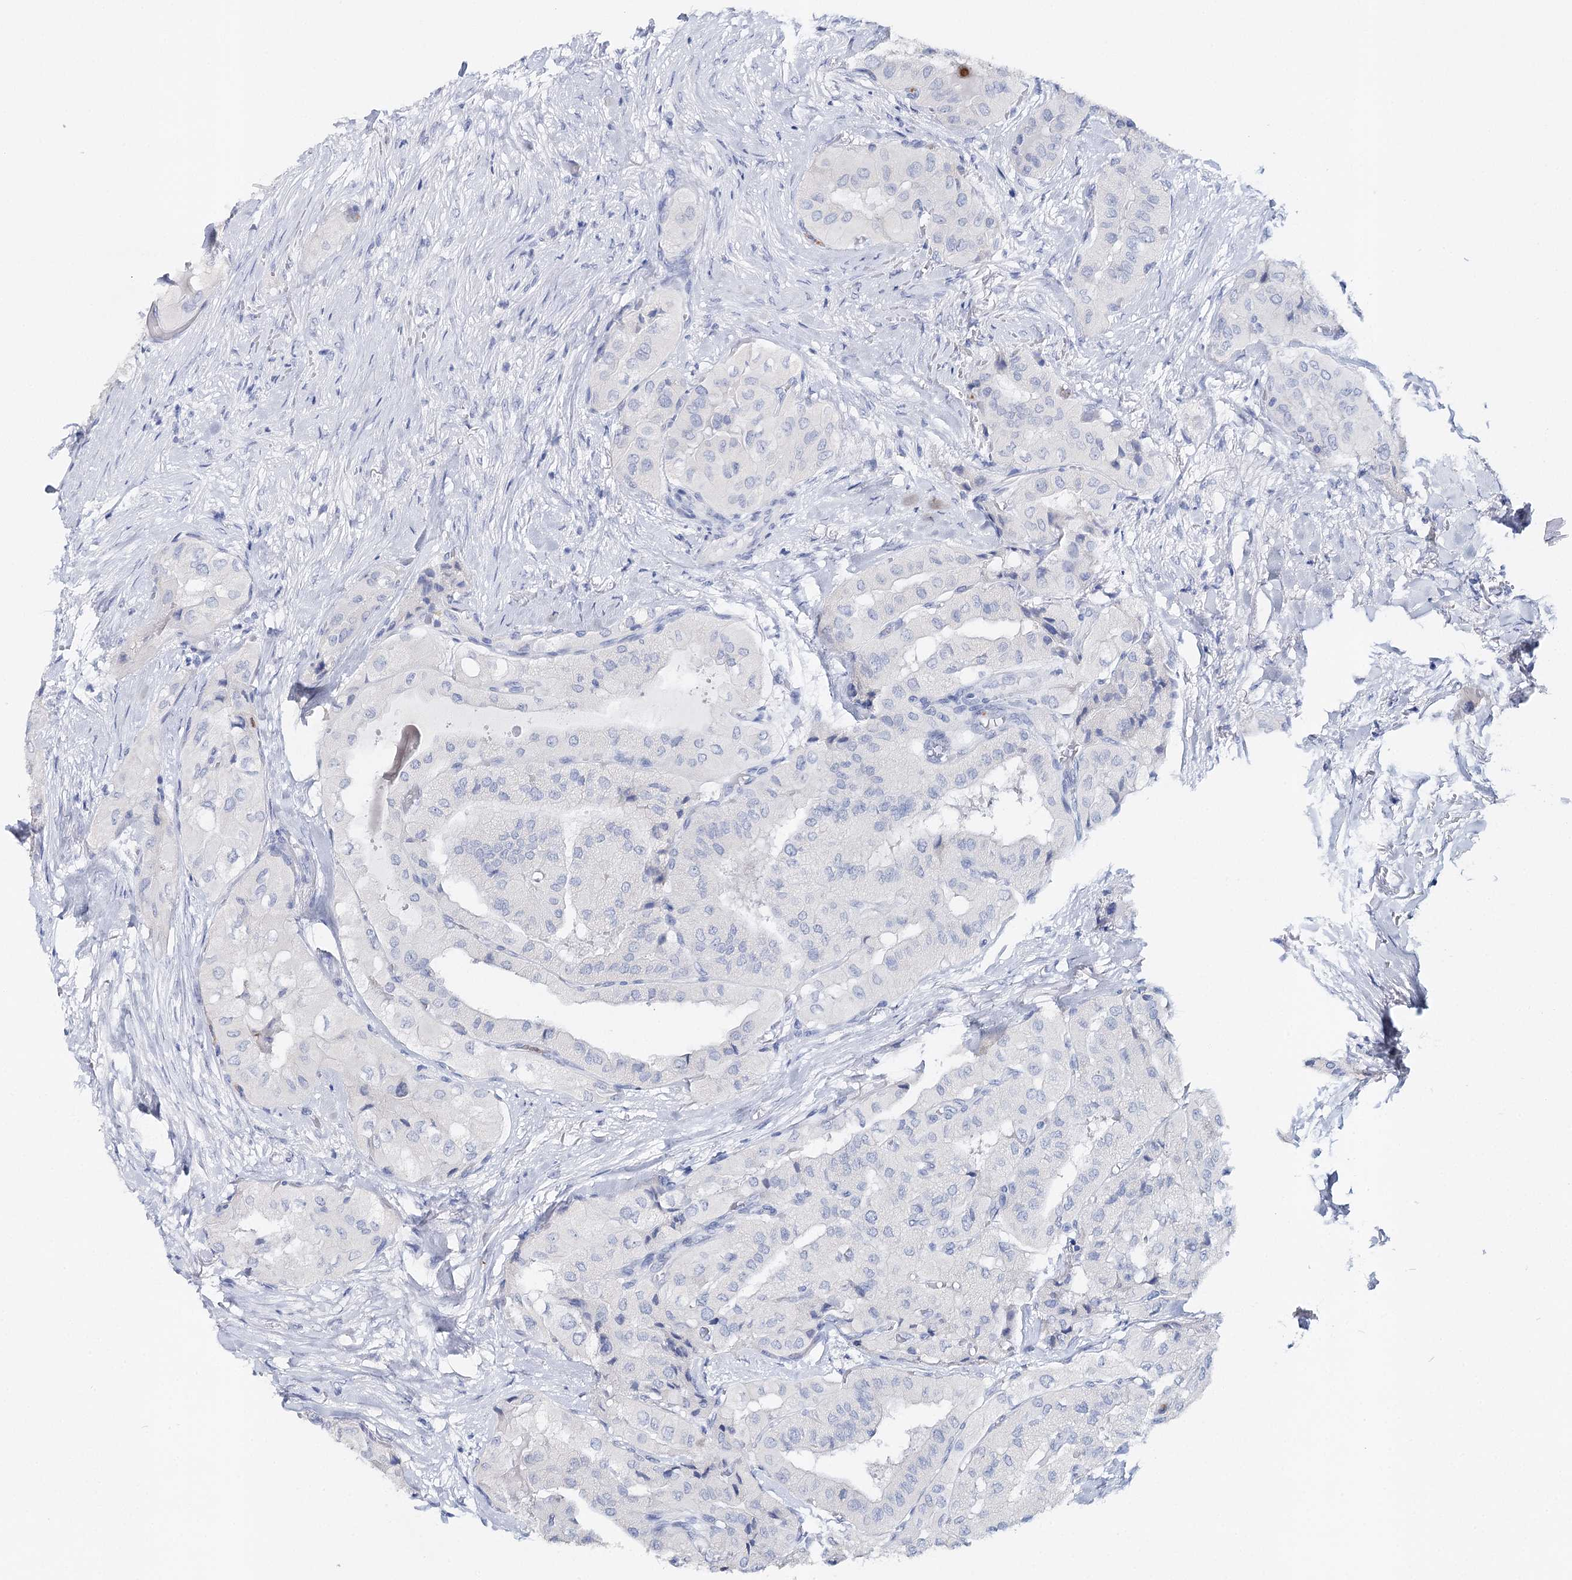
{"staining": {"intensity": "negative", "quantity": "none", "location": "none"}, "tissue": "thyroid cancer", "cell_type": "Tumor cells", "image_type": "cancer", "snomed": [{"axis": "morphology", "description": "Papillary adenocarcinoma, NOS"}, {"axis": "topography", "description": "Thyroid gland"}], "caption": "Image shows no significant protein staining in tumor cells of thyroid papillary adenocarcinoma.", "gene": "CEACAM8", "patient": {"sex": "female", "age": 59}}